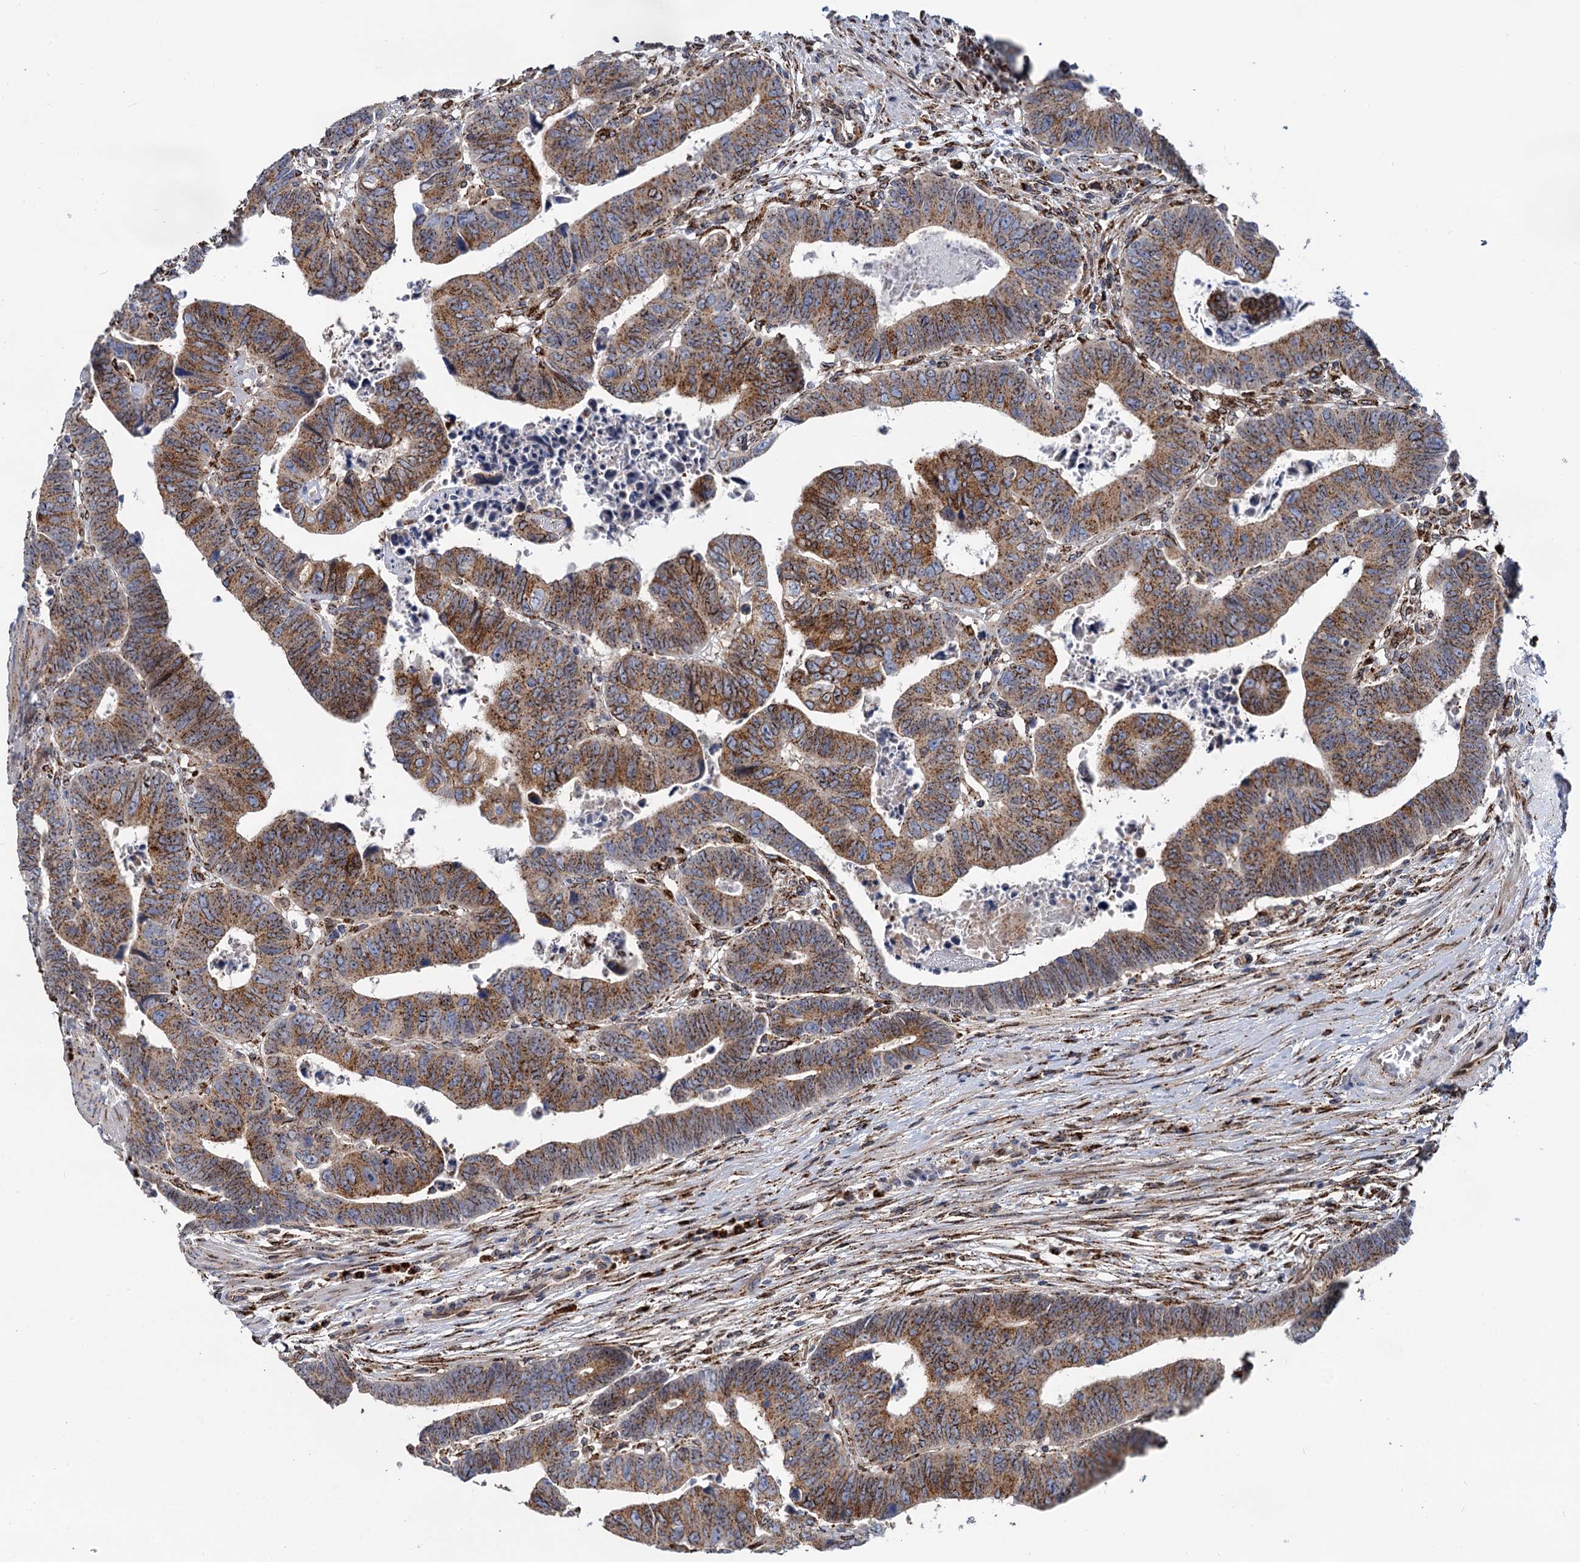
{"staining": {"intensity": "moderate", "quantity": ">75%", "location": "cytoplasmic/membranous"}, "tissue": "colorectal cancer", "cell_type": "Tumor cells", "image_type": "cancer", "snomed": [{"axis": "morphology", "description": "Normal tissue, NOS"}, {"axis": "morphology", "description": "Adenocarcinoma, NOS"}, {"axis": "topography", "description": "Rectum"}], "caption": "Immunohistochemical staining of colorectal adenocarcinoma reveals medium levels of moderate cytoplasmic/membranous positivity in about >75% of tumor cells.", "gene": "SUPT20H", "patient": {"sex": "female", "age": 65}}